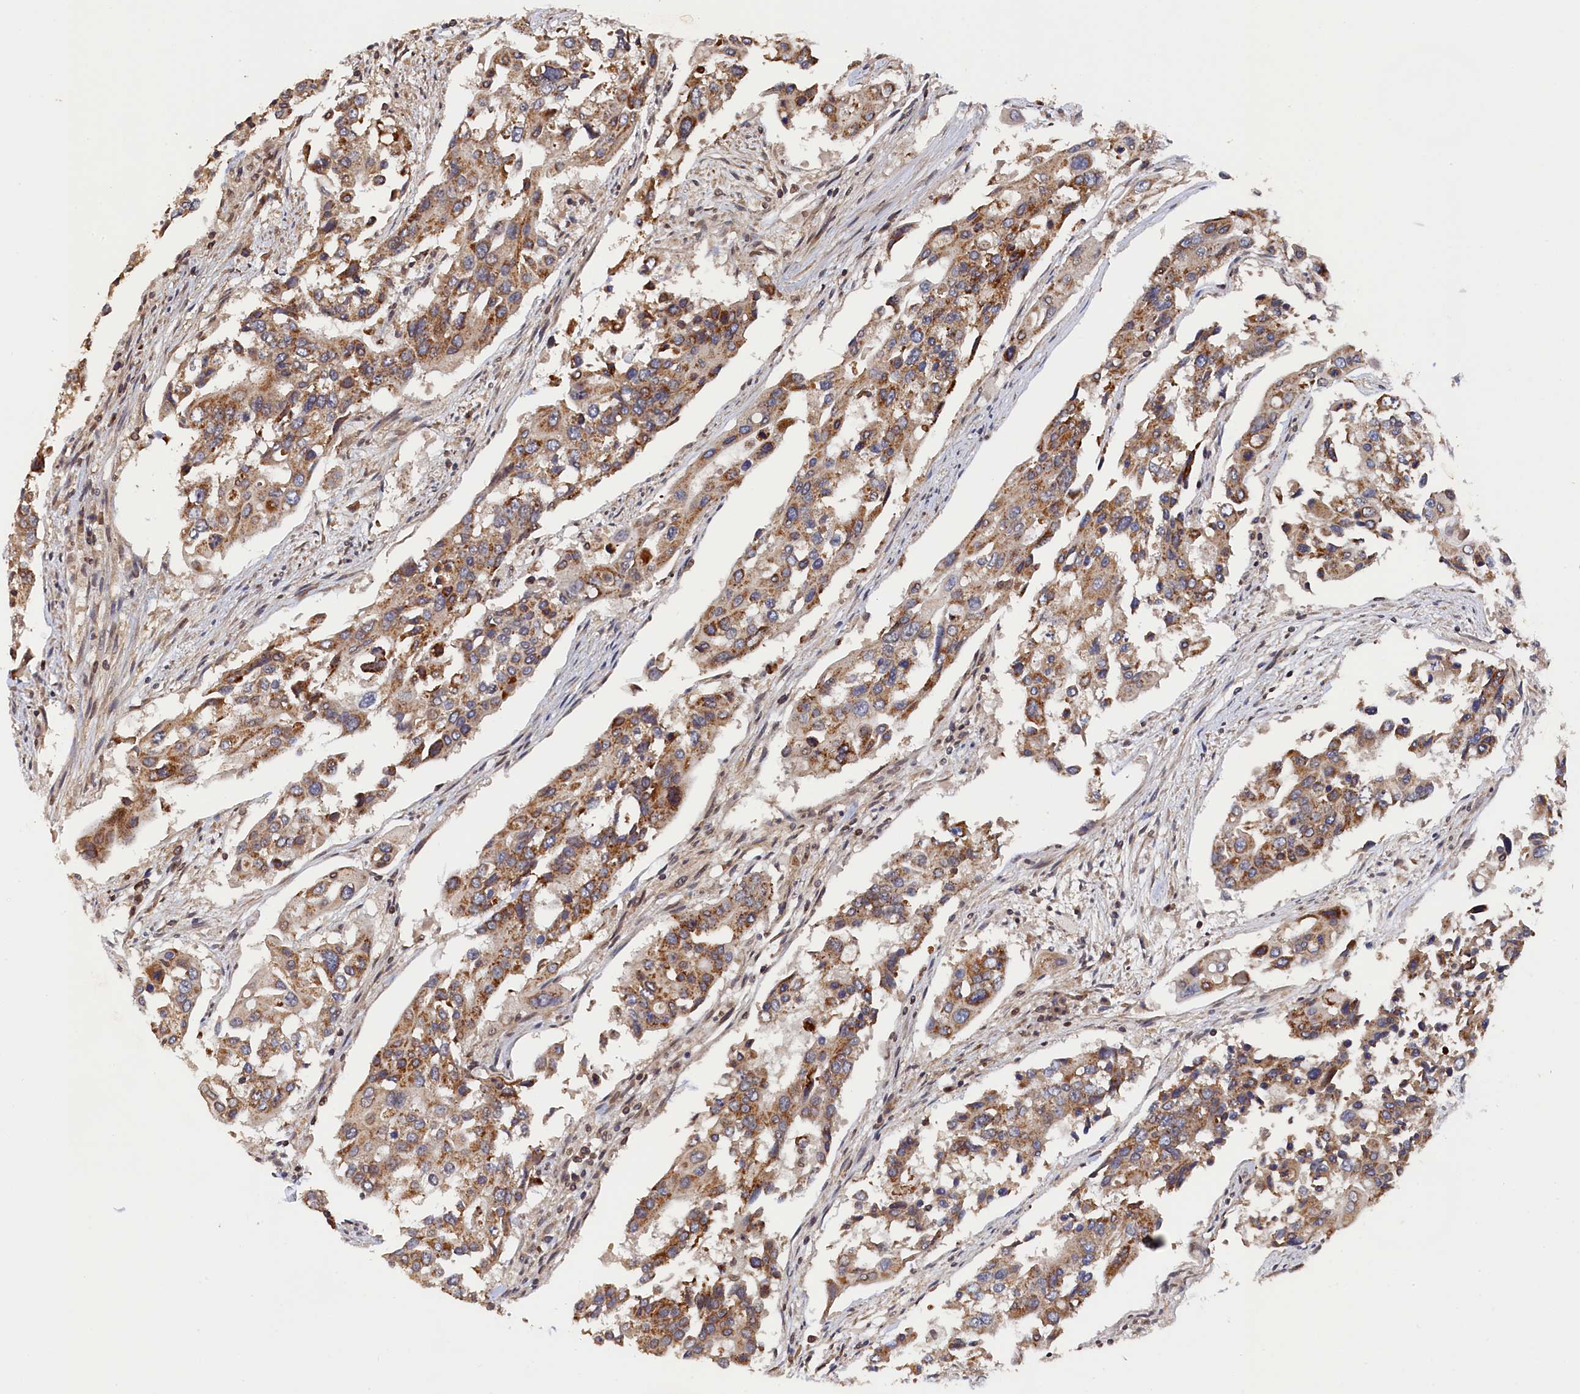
{"staining": {"intensity": "moderate", "quantity": ">75%", "location": "cytoplasmic/membranous"}, "tissue": "colorectal cancer", "cell_type": "Tumor cells", "image_type": "cancer", "snomed": [{"axis": "morphology", "description": "Adenocarcinoma, NOS"}, {"axis": "topography", "description": "Colon"}], "caption": "This image exhibits IHC staining of human adenocarcinoma (colorectal), with medium moderate cytoplasmic/membranous staining in about >75% of tumor cells.", "gene": "ANKEF1", "patient": {"sex": "male", "age": 77}}